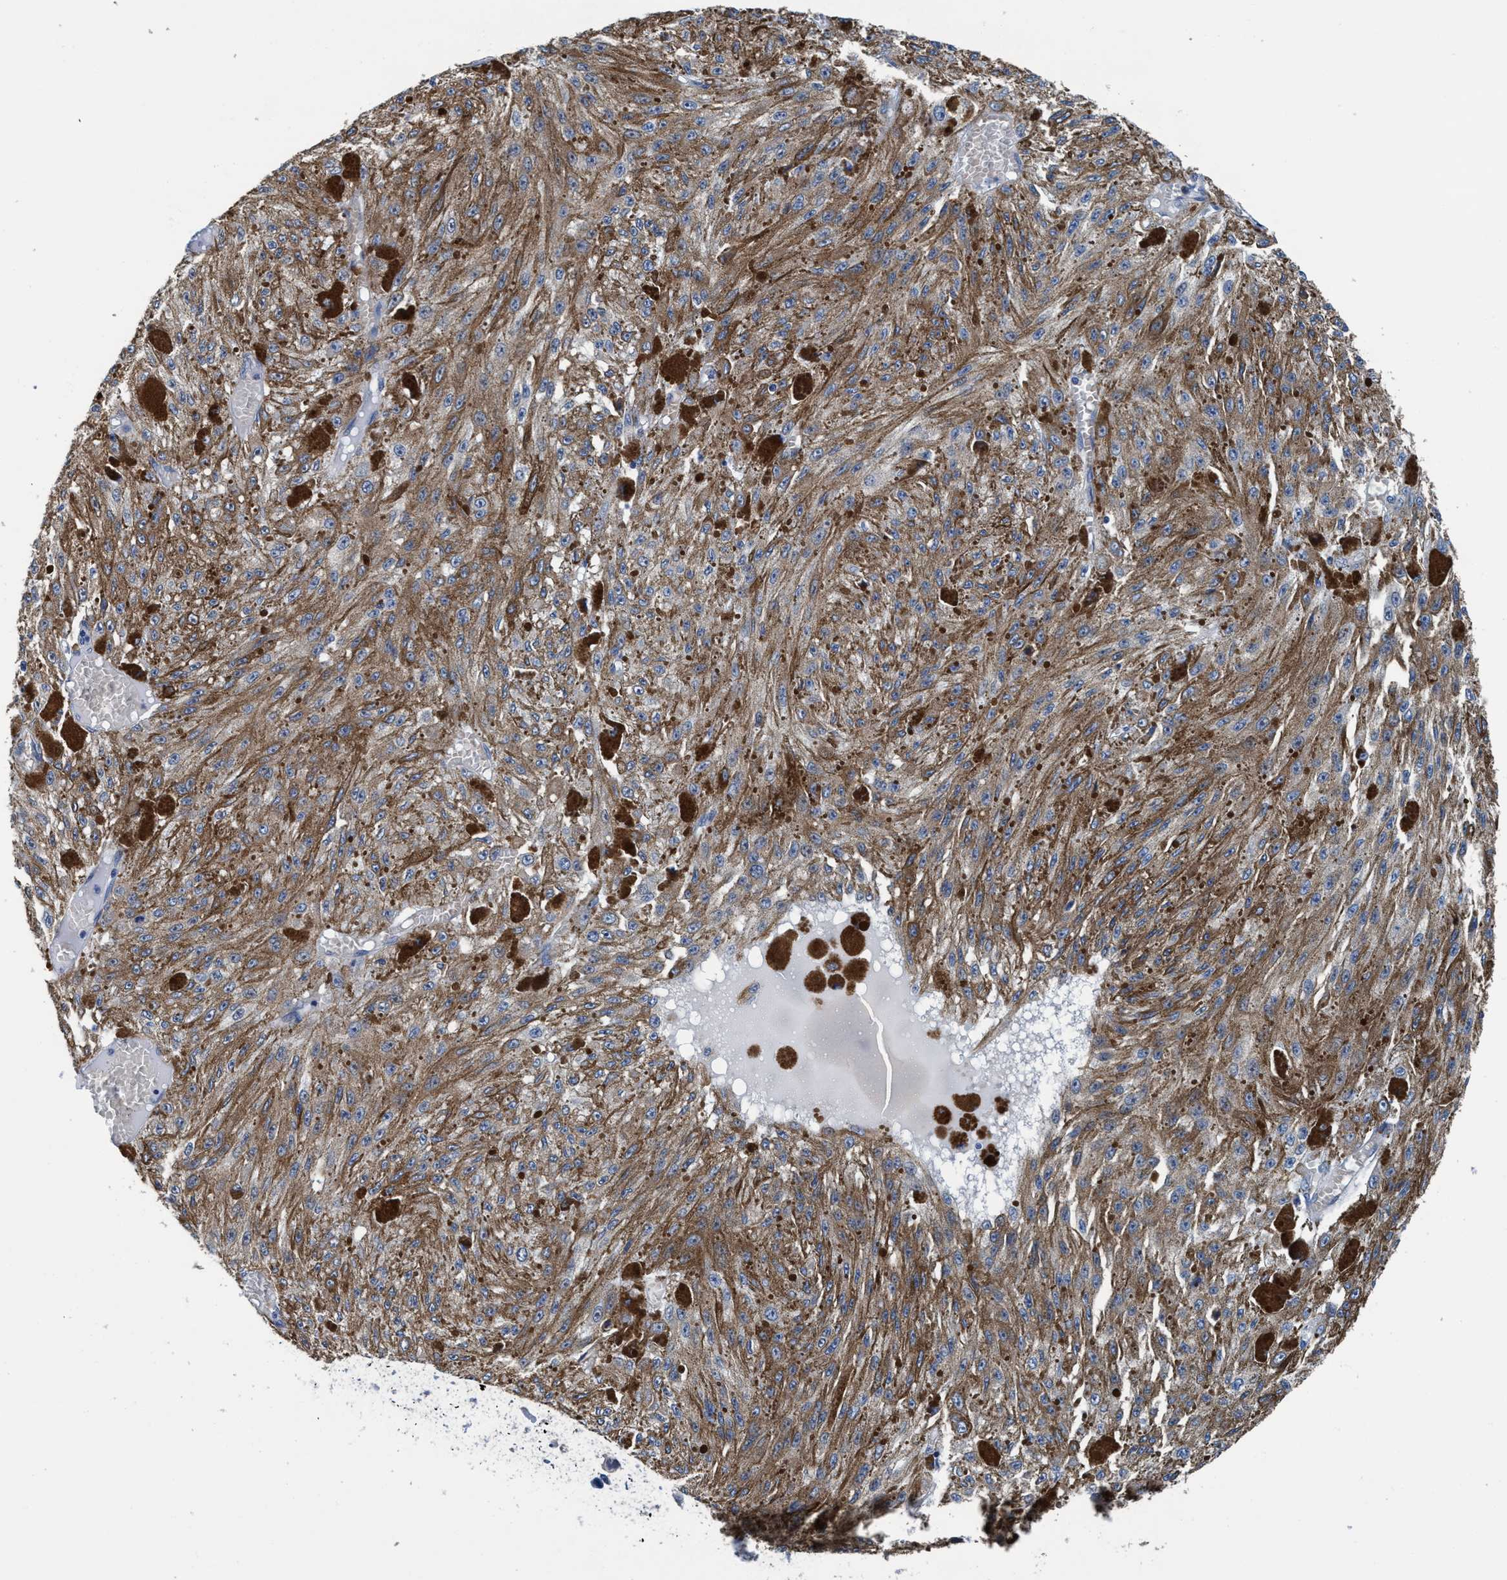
{"staining": {"intensity": "moderate", "quantity": ">75%", "location": "cytoplasmic/membranous"}, "tissue": "melanoma", "cell_type": "Tumor cells", "image_type": "cancer", "snomed": [{"axis": "morphology", "description": "Malignant melanoma, NOS"}, {"axis": "topography", "description": "Other"}], "caption": "IHC staining of melanoma, which exhibits medium levels of moderate cytoplasmic/membranous expression in approximately >75% of tumor cells indicating moderate cytoplasmic/membranous protein positivity. The staining was performed using DAB (brown) for protein detection and nuclei were counterstained in hematoxylin (blue).", "gene": "TMEM94", "patient": {"sex": "male", "age": 79}}